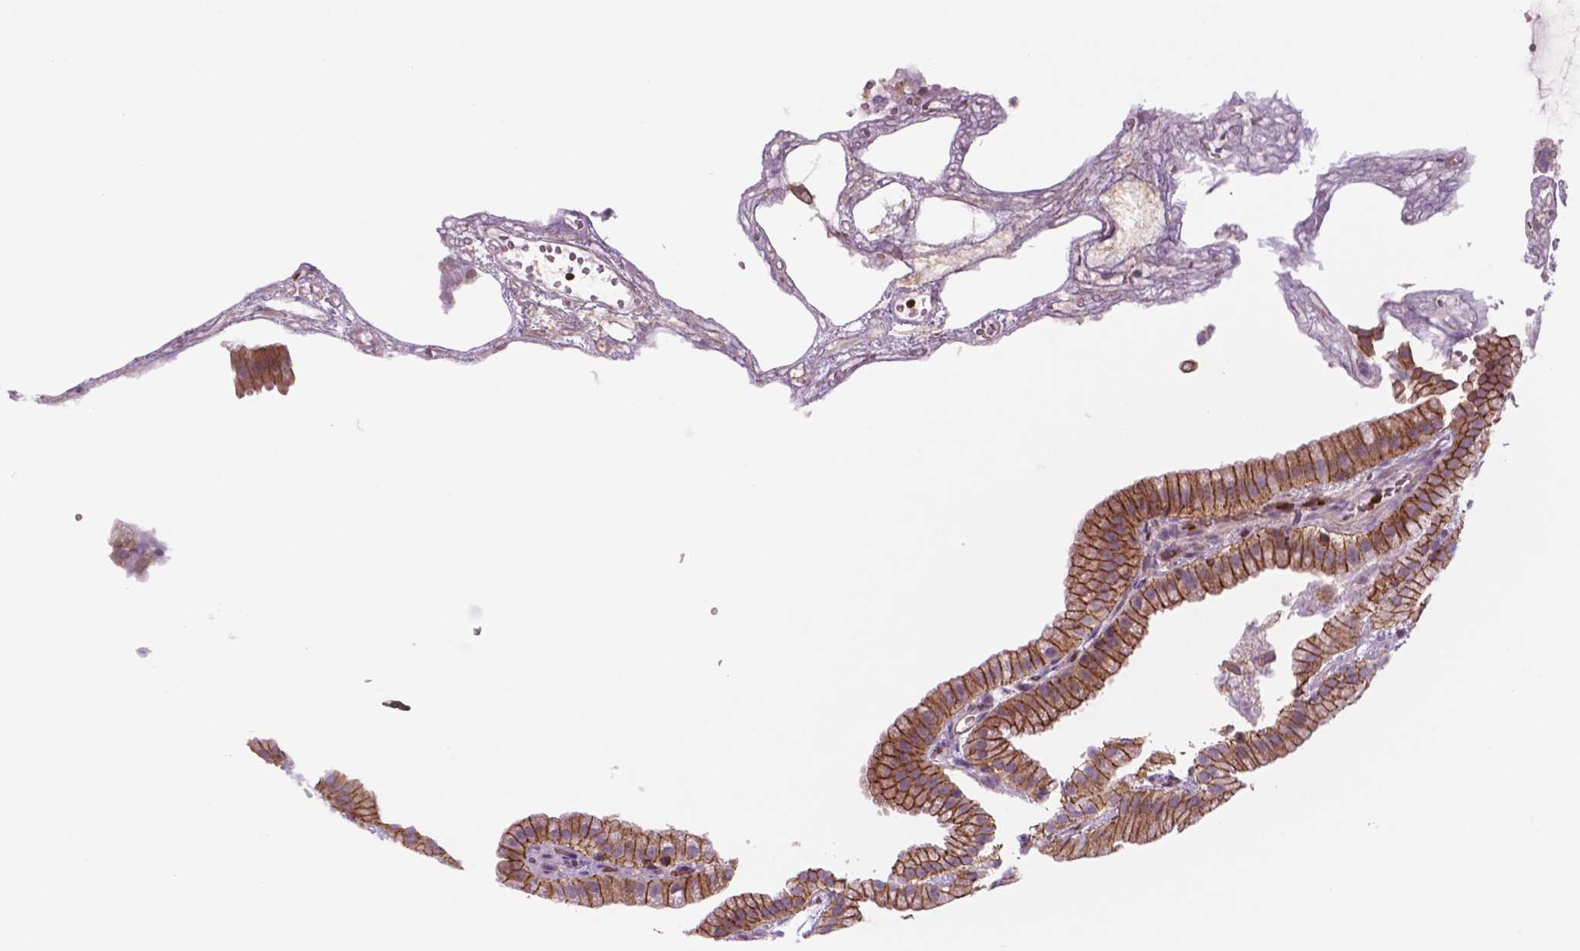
{"staining": {"intensity": "moderate", "quantity": ">75%", "location": "cytoplasmic/membranous"}, "tissue": "gallbladder", "cell_type": "Glandular cells", "image_type": "normal", "snomed": [{"axis": "morphology", "description": "Normal tissue, NOS"}, {"axis": "topography", "description": "Gallbladder"}], "caption": "Glandular cells display medium levels of moderate cytoplasmic/membranous positivity in approximately >75% of cells in normal gallbladder.", "gene": "RND3", "patient": {"sex": "female", "age": 63}}